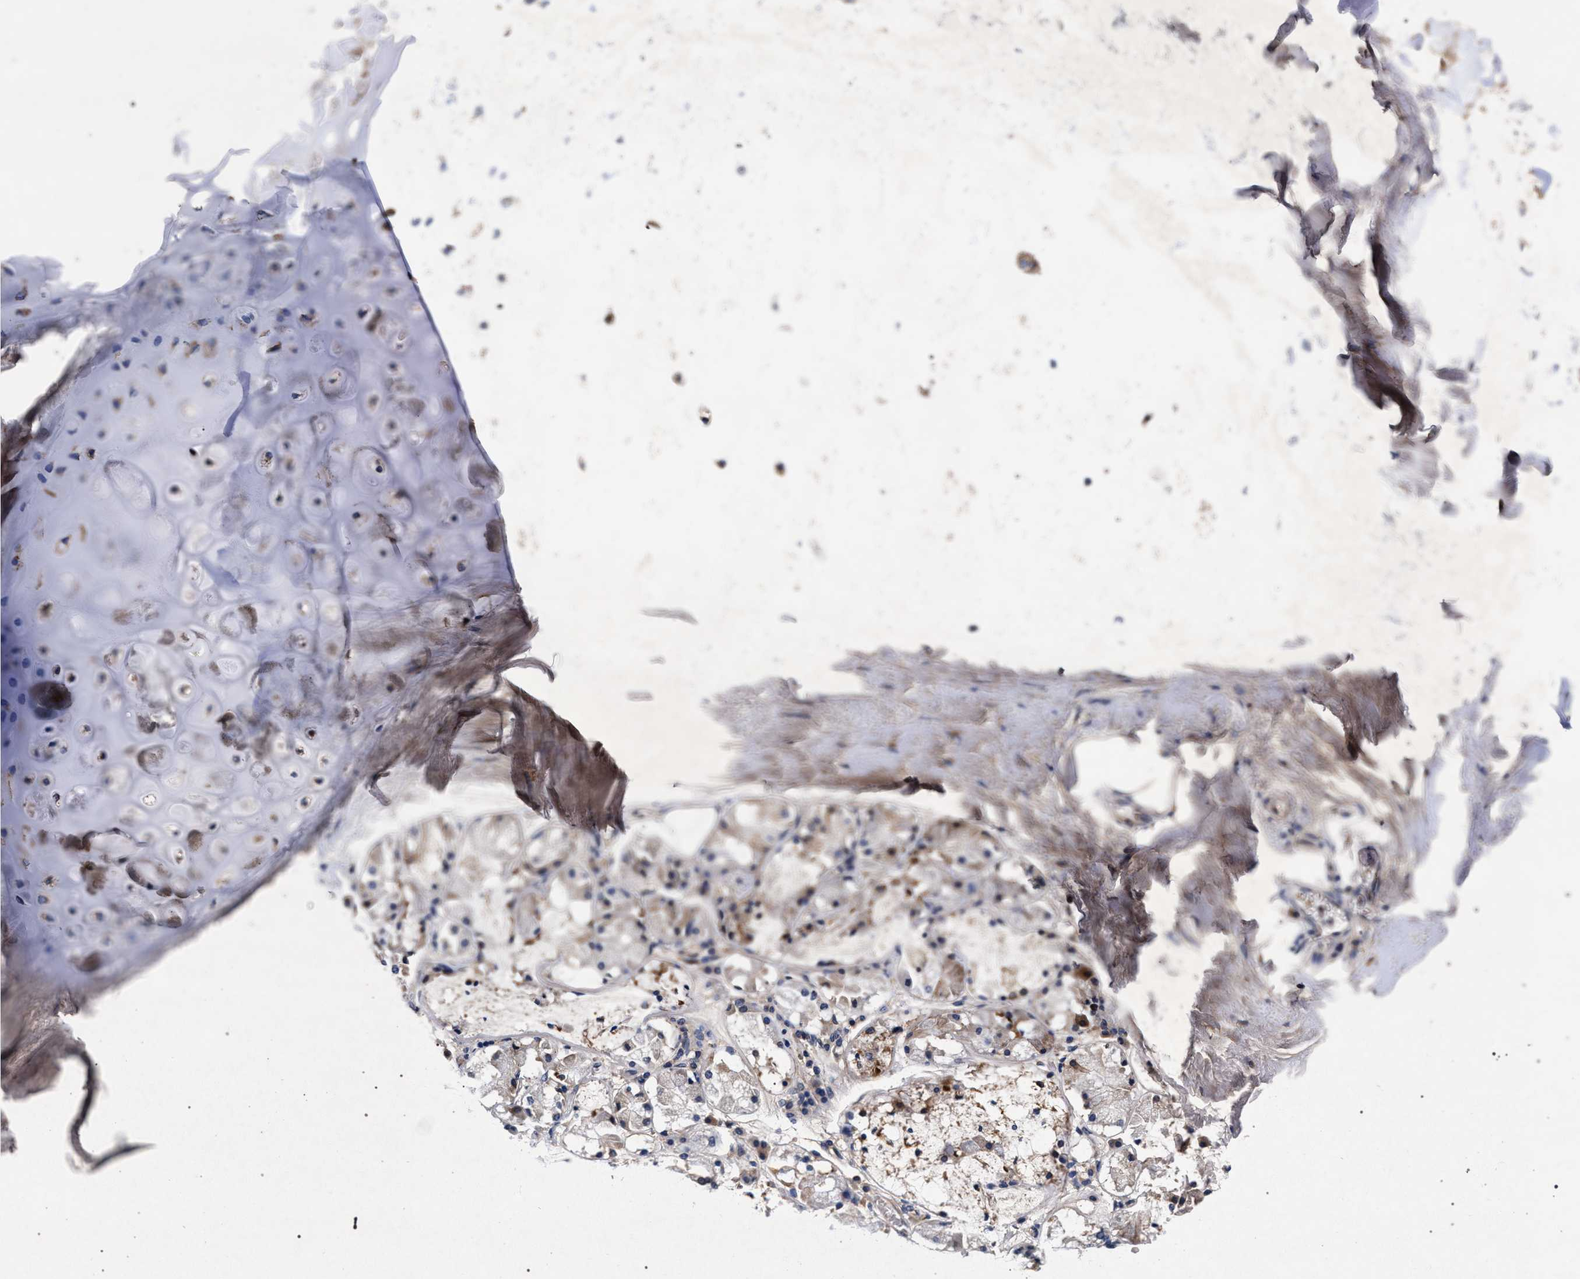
{"staining": {"intensity": "weak", "quantity": "25%-75%", "location": "cytoplasmic/membranous"}, "tissue": "adipose tissue", "cell_type": "Adipocytes", "image_type": "normal", "snomed": [{"axis": "morphology", "description": "Normal tissue, NOS"}, {"axis": "topography", "description": "Cartilage tissue"}, {"axis": "topography", "description": "Lung"}], "caption": "Protein staining by IHC exhibits weak cytoplasmic/membranous positivity in approximately 25%-75% of adipocytes in benign adipose tissue. Using DAB (brown) and hematoxylin (blue) stains, captured at high magnification using brightfield microscopy.", "gene": "NEK7", "patient": {"sex": "female", "age": 77}}